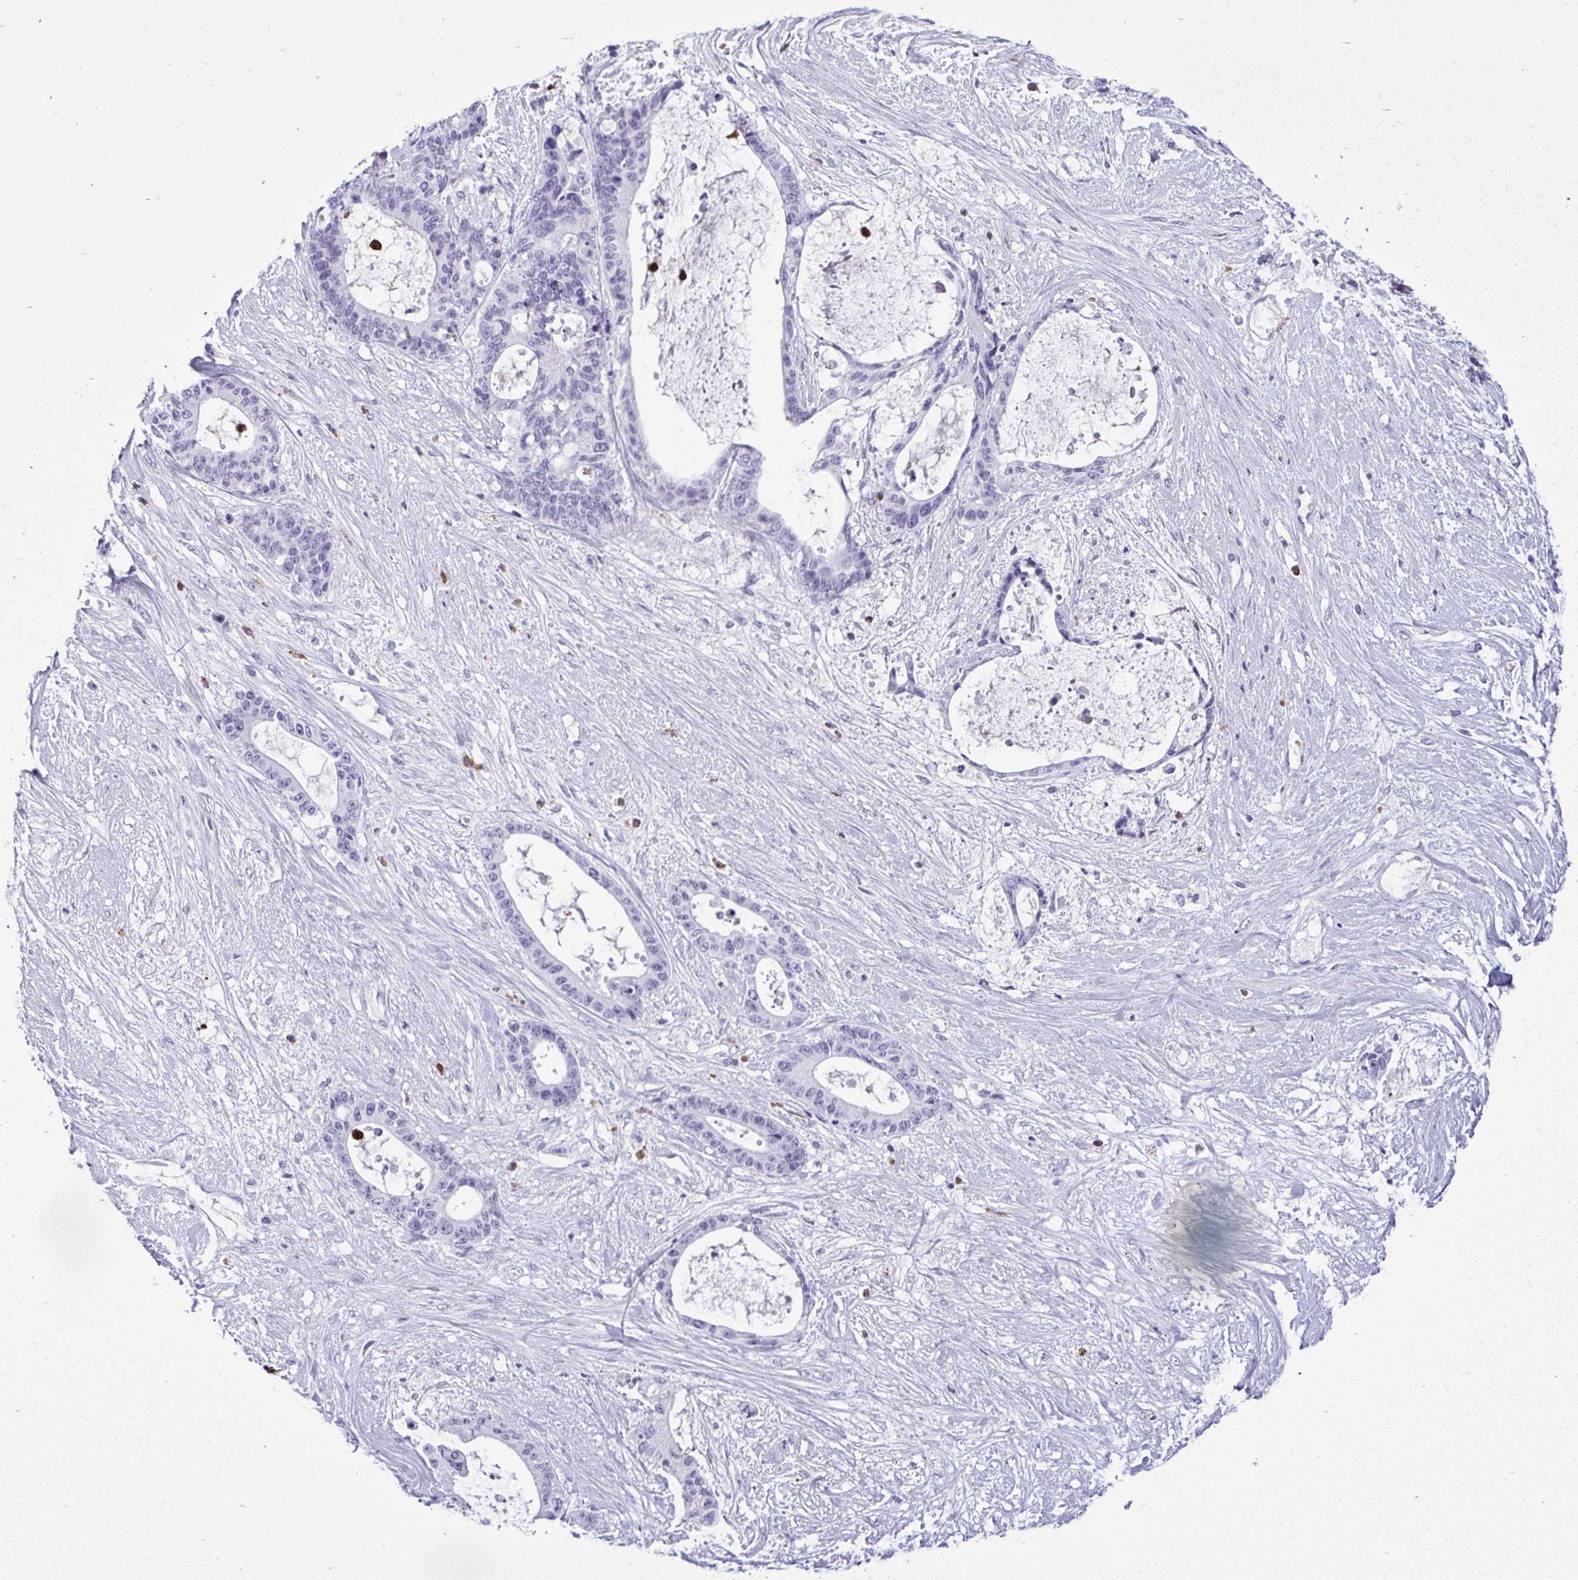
{"staining": {"intensity": "negative", "quantity": "none", "location": "none"}, "tissue": "liver cancer", "cell_type": "Tumor cells", "image_type": "cancer", "snomed": [{"axis": "morphology", "description": "Normal tissue, NOS"}, {"axis": "morphology", "description": "Cholangiocarcinoma"}, {"axis": "topography", "description": "Liver"}, {"axis": "topography", "description": "Peripheral nerve tissue"}], "caption": "Tumor cells show no significant staining in liver cancer.", "gene": "ARHGAP42", "patient": {"sex": "female", "age": 73}}